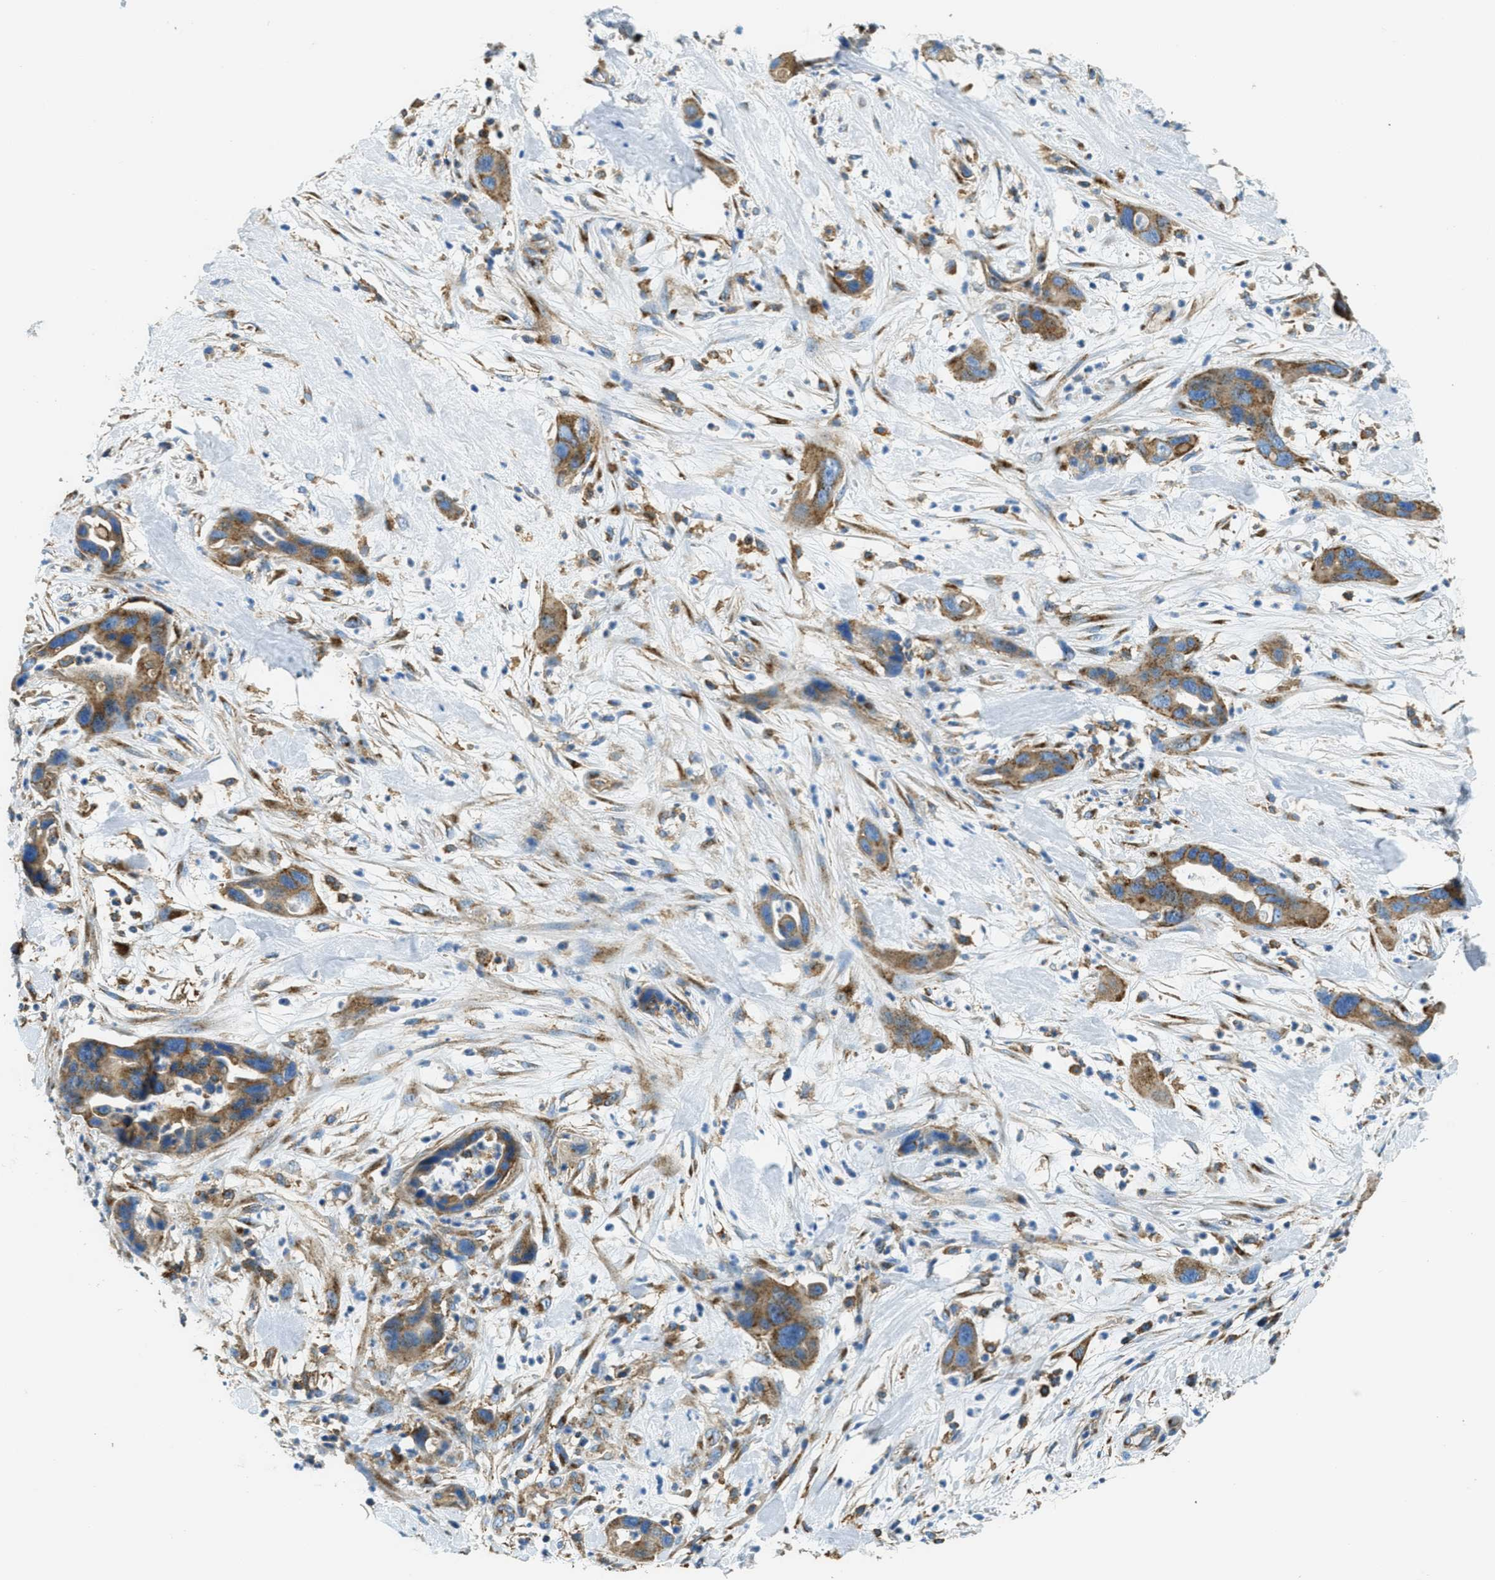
{"staining": {"intensity": "moderate", "quantity": ">75%", "location": "cytoplasmic/membranous"}, "tissue": "pancreatic cancer", "cell_type": "Tumor cells", "image_type": "cancer", "snomed": [{"axis": "morphology", "description": "Adenocarcinoma, NOS"}, {"axis": "topography", "description": "Pancreas"}], "caption": "The photomicrograph exhibits immunohistochemical staining of pancreatic adenocarcinoma. There is moderate cytoplasmic/membranous expression is present in approximately >75% of tumor cells.", "gene": "AP2B1", "patient": {"sex": "female", "age": 71}}